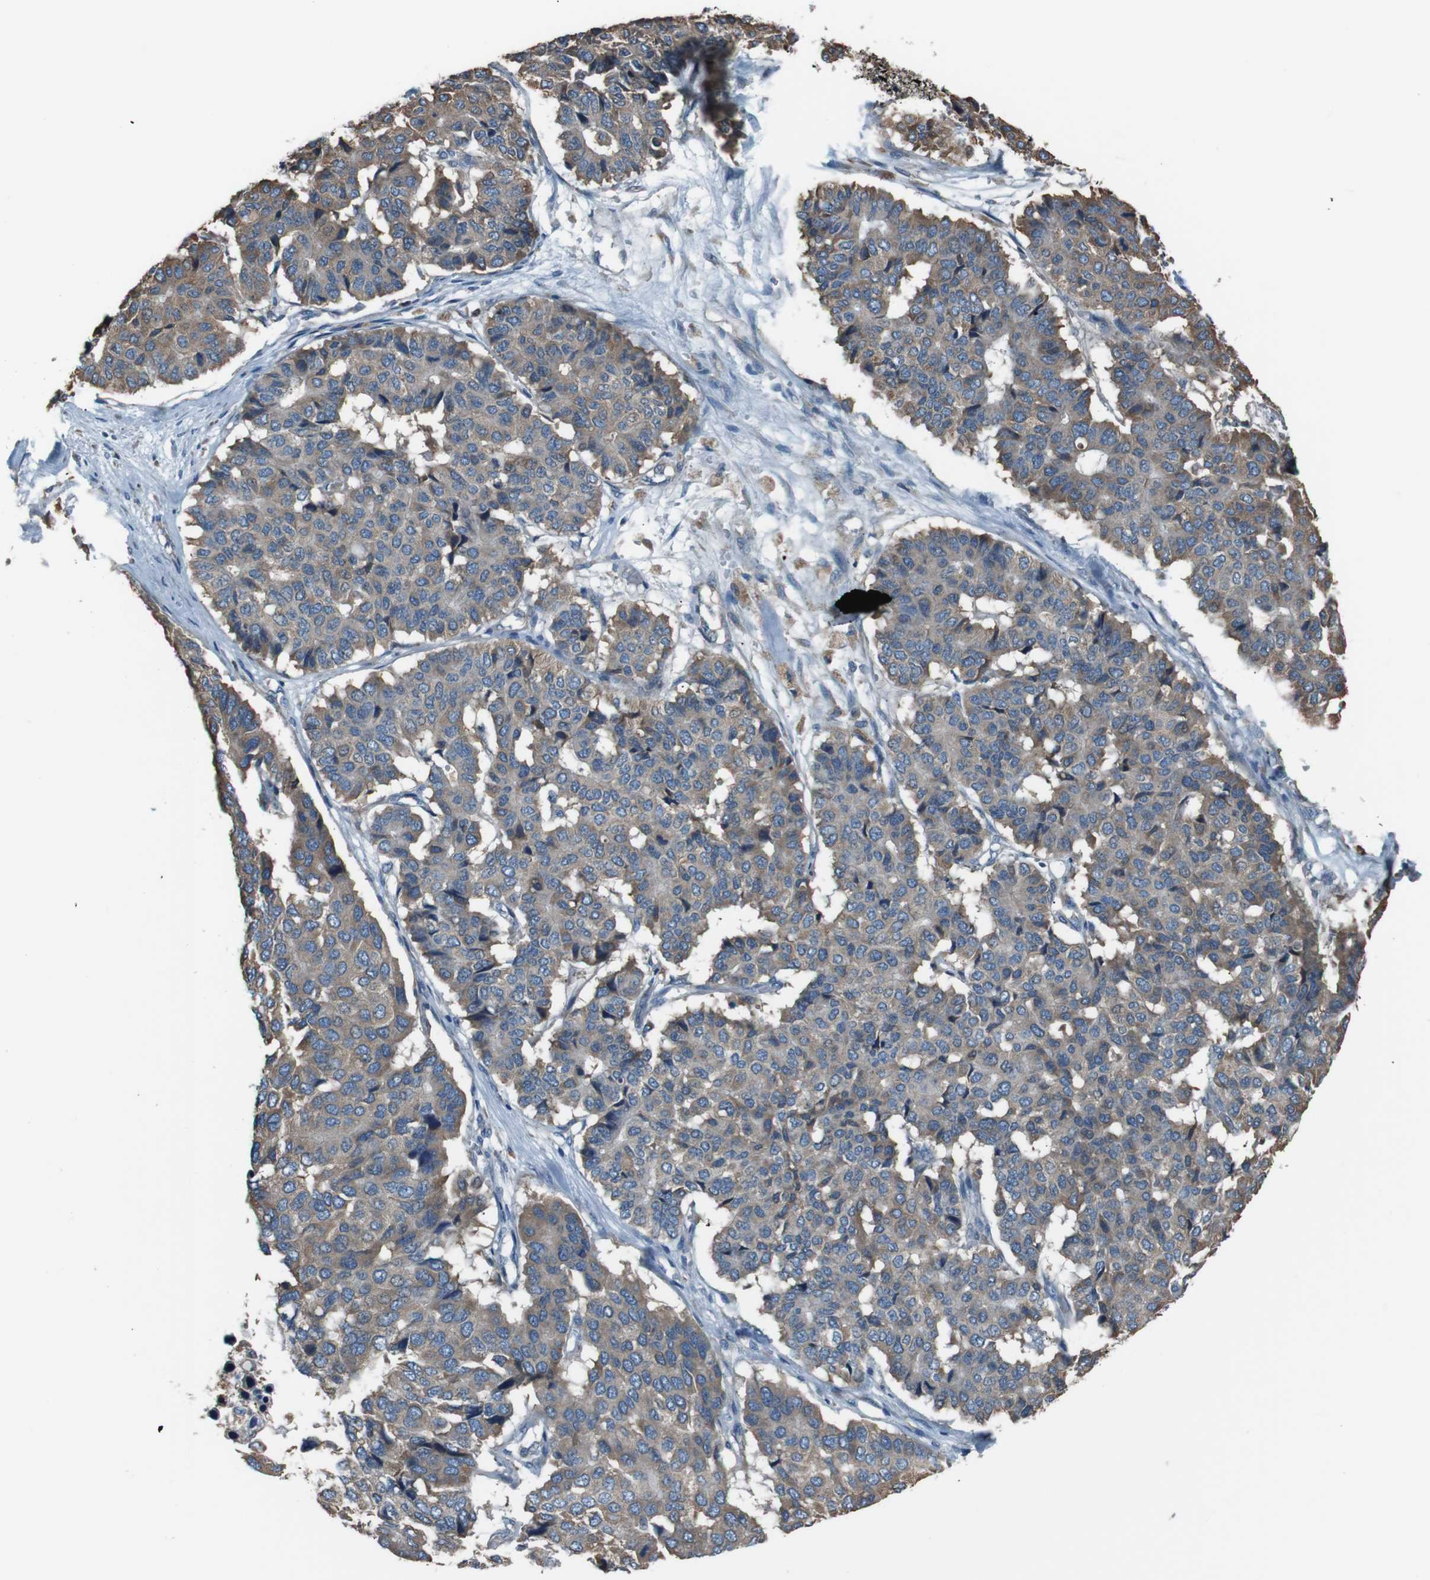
{"staining": {"intensity": "moderate", "quantity": "25%-75%", "location": "cytoplasmic/membranous"}, "tissue": "pancreatic cancer", "cell_type": "Tumor cells", "image_type": "cancer", "snomed": [{"axis": "morphology", "description": "Adenocarcinoma, NOS"}, {"axis": "topography", "description": "Pancreas"}], "caption": "About 25%-75% of tumor cells in human pancreatic cancer show moderate cytoplasmic/membranous protein positivity as visualized by brown immunohistochemical staining.", "gene": "SIGMAR1", "patient": {"sex": "male", "age": 50}}